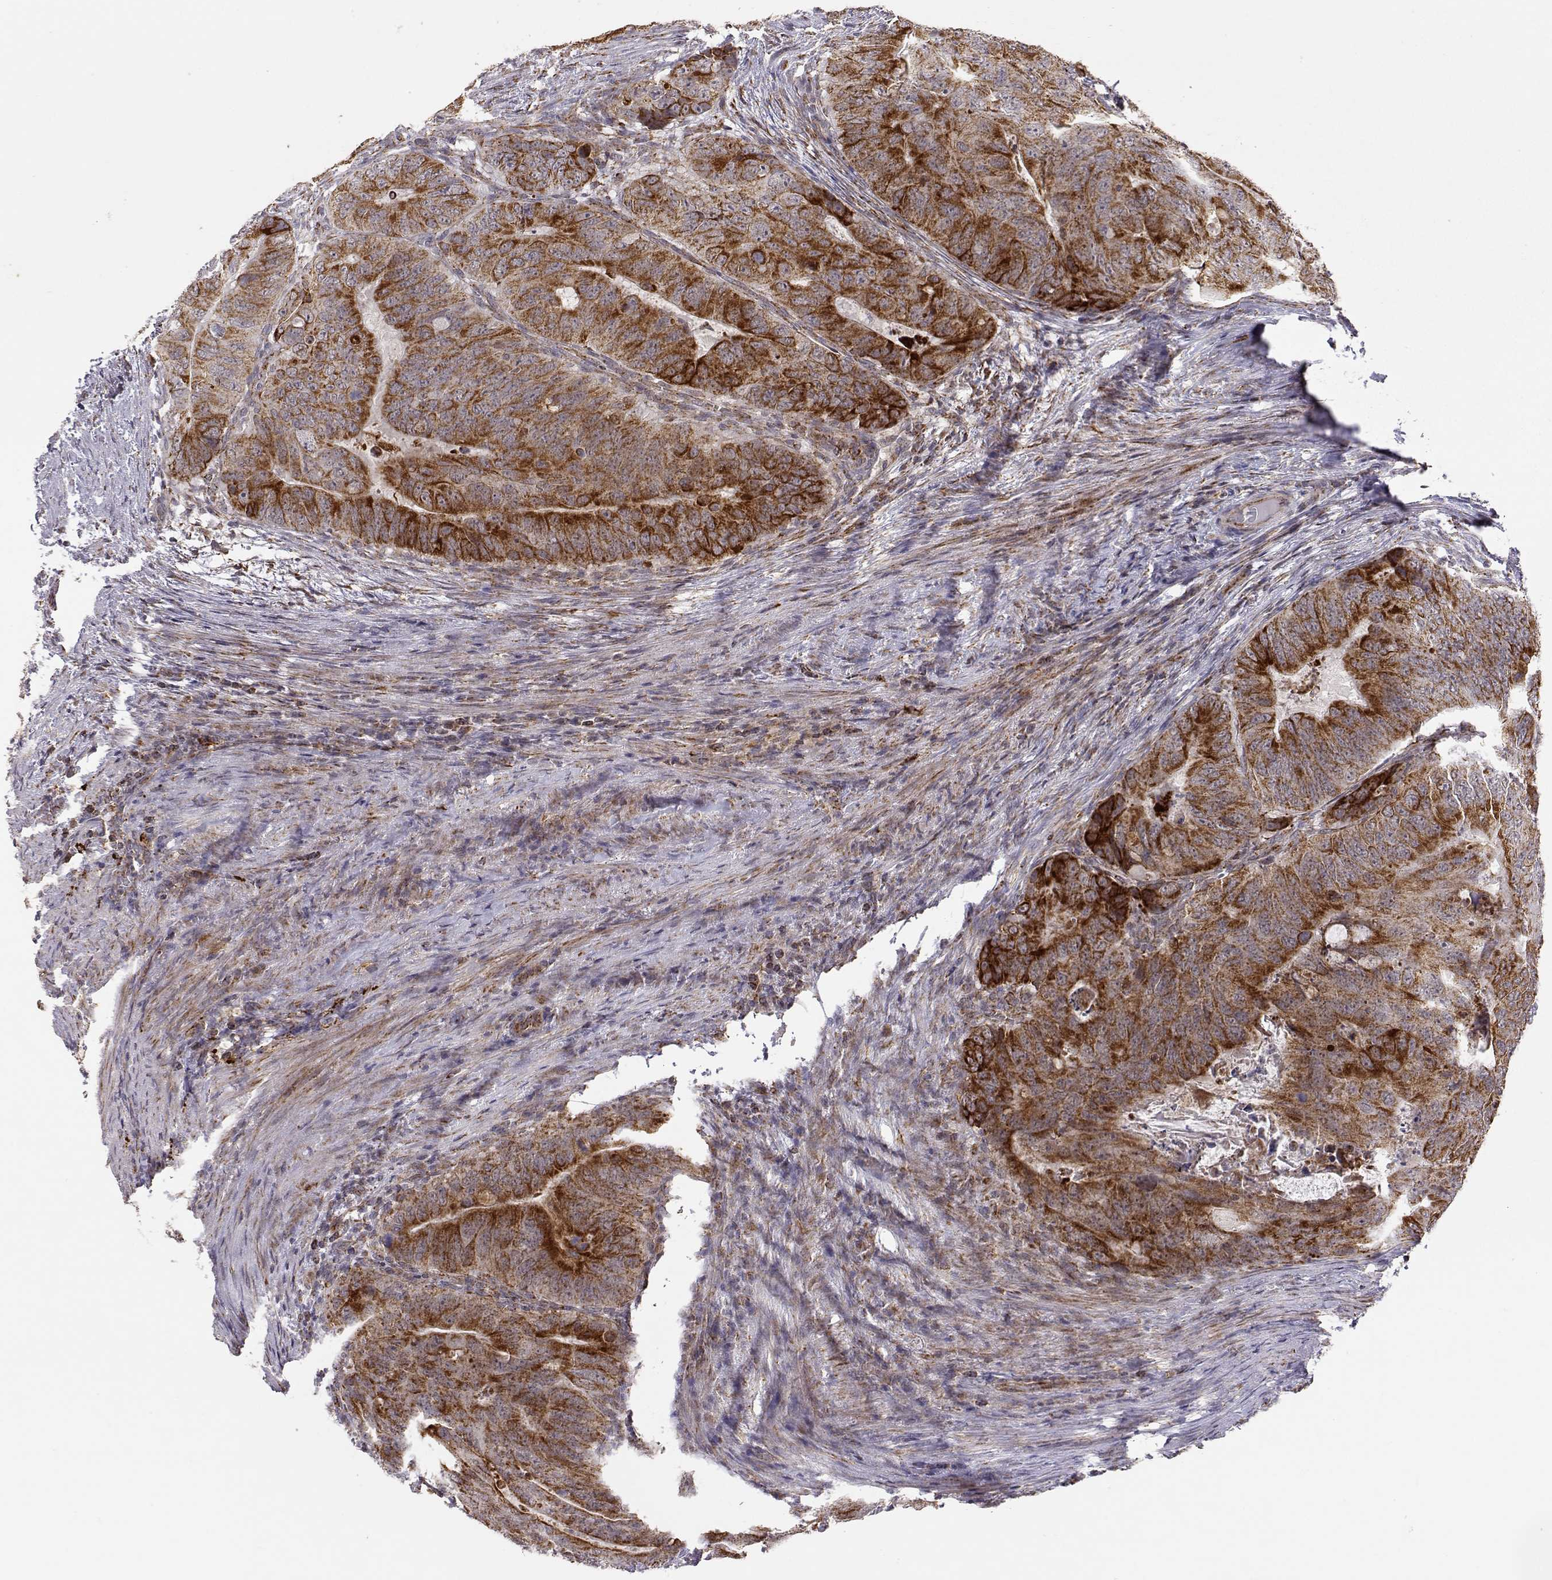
{"staining": {"intensity": "strong", "quantity": ">75%", "location": "cytoplasmic/membranous"}, "tissue": "colorectal cancer", "cell_type": "Tumor cells", "image_type": "cancer", "snomed": [{"axis": "morphology", "description": "Adenocarcinoma, NOS"}, {"axis": "topography", "description": "Colon"}], "caption": "A micrograph showing strong cytoplasmic/membranous expression in about >75% of tumor cells in colorectal cancer (adenocarcinoma), as visualized by brown immunohistochemical staining.", "gene": "EXOG", "patient": {"sex": "male", "age": 79}}